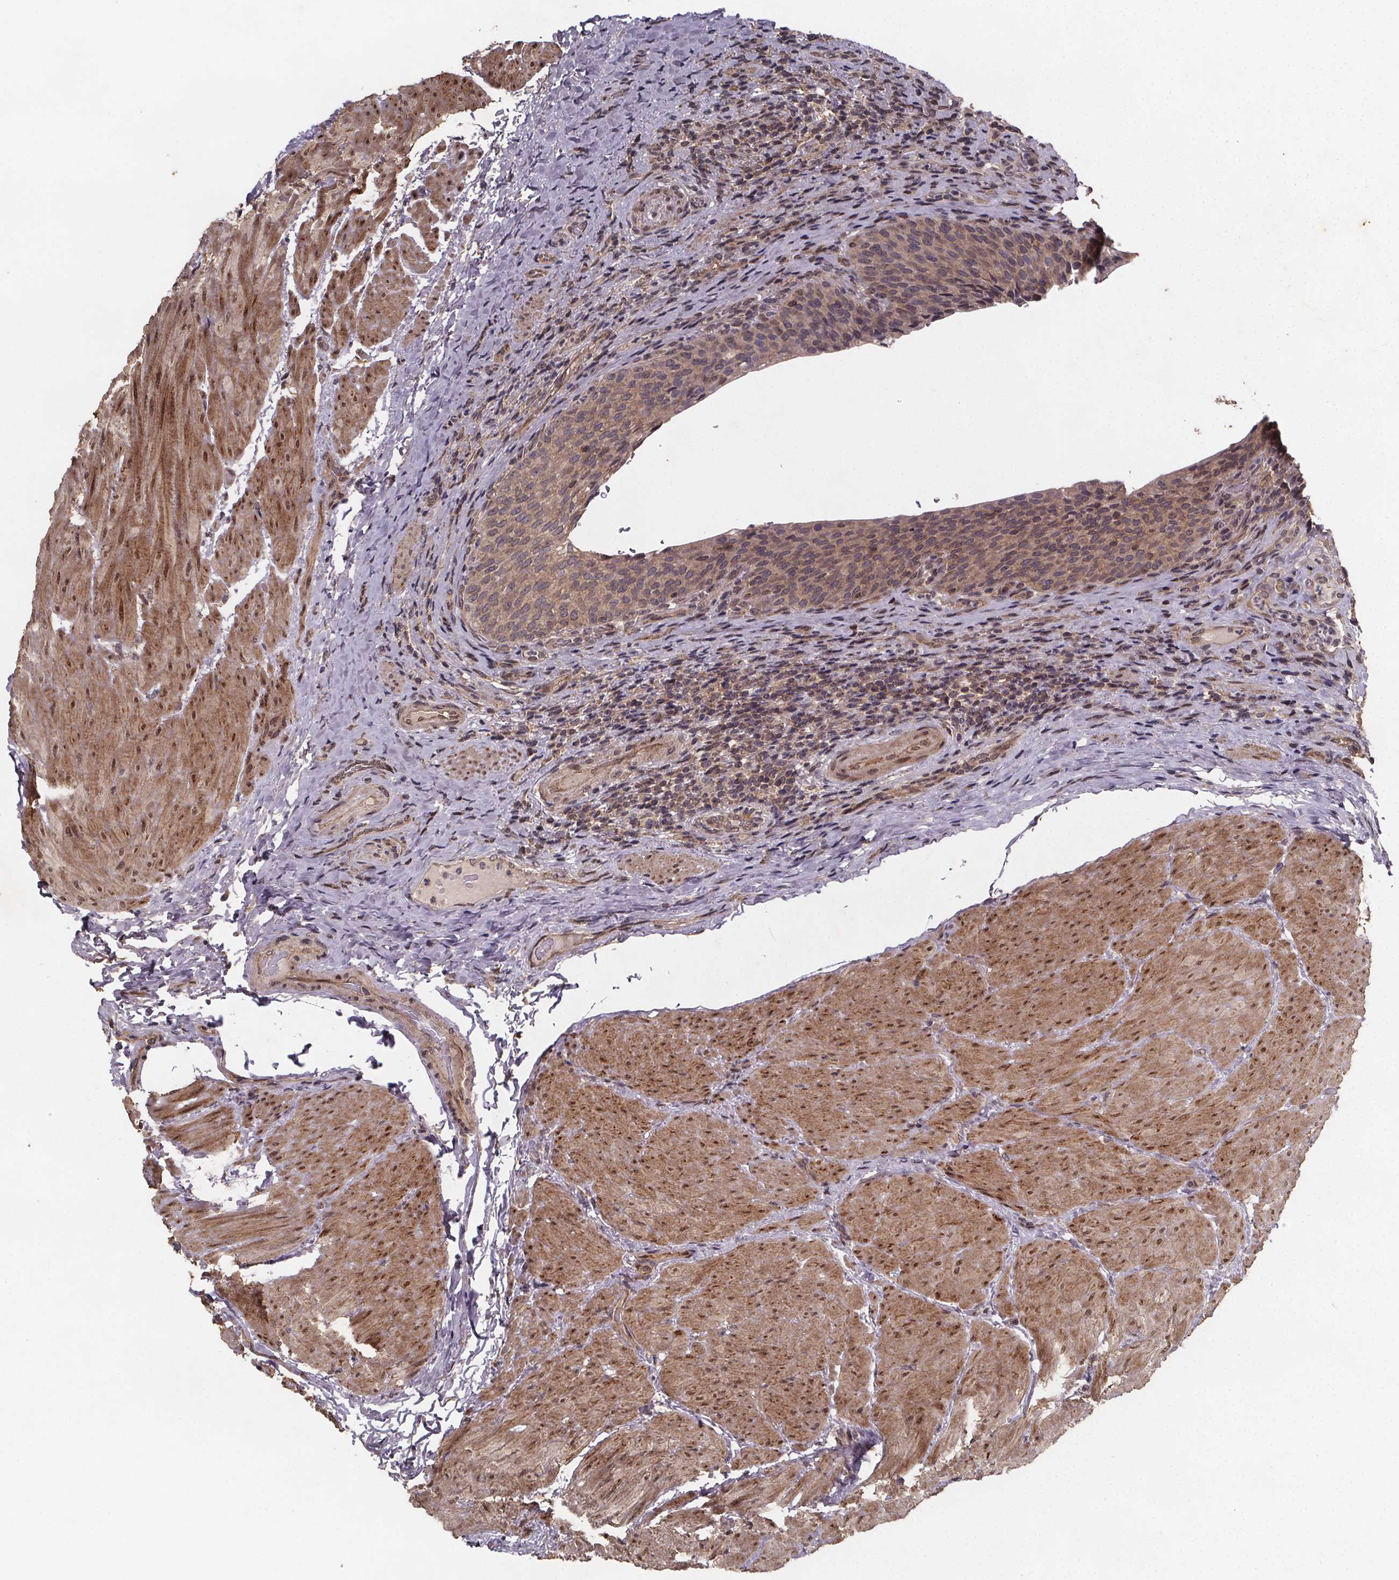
{"staining": {"intensity": "moderate", "quantity": ">75%", "location": "cytoplasmic/membranous"}, "tissue": "urinary bladder", "cell_type": "Urothelial cells", "image_type": "normal", "snomed": [{"axis": "morphology", "description": "Normal tissue, NOS"}, {"axis": "topography", "description": "Urinary bladder"}, {"axis": "topography", "description": "Peripheral nerve tissue"}], "caption": "Immunohistochemical staining of benign urinary bladder reveals moderate cytoplasmic/membranous protein expression in about >75% of urothelial cells.", "gene": "PIERCE2", "patient": {"sex": "male", "age": 66}}